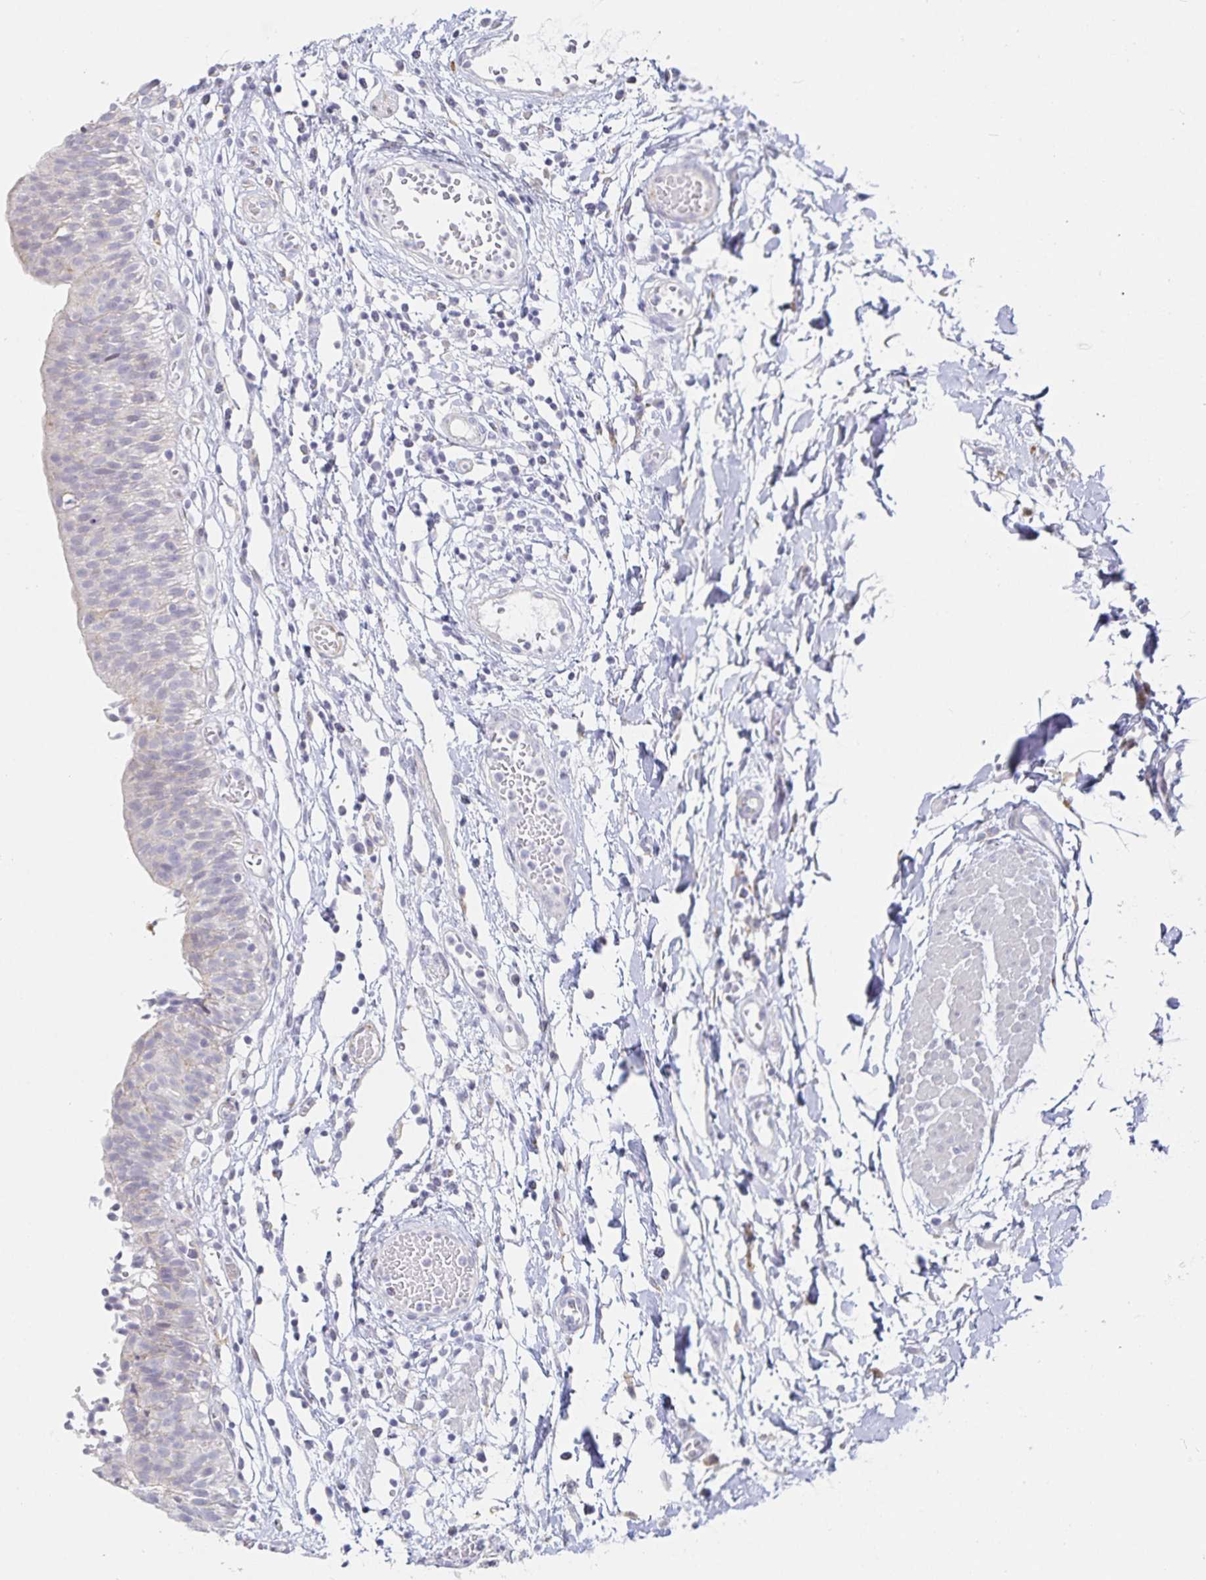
{"staining": {"intensity": "negative", "quantity": "none", "location": "none"}, "tissue": "urinary bladder", "cell_type": "Urothelial cells", "image_type": "normal", "snomed": [{"axis": "morphology", "description": "Normal tissue, NOS"}, {"axis": "topography", "description": "Urinary bladder"}], "caption": "Immunohistochemistry (IHC) of unremarkable urinary bladder exhibits no staining in urothelial cells.", "gene": "S100G", "patient": {"sex": "male", "age": 64}}